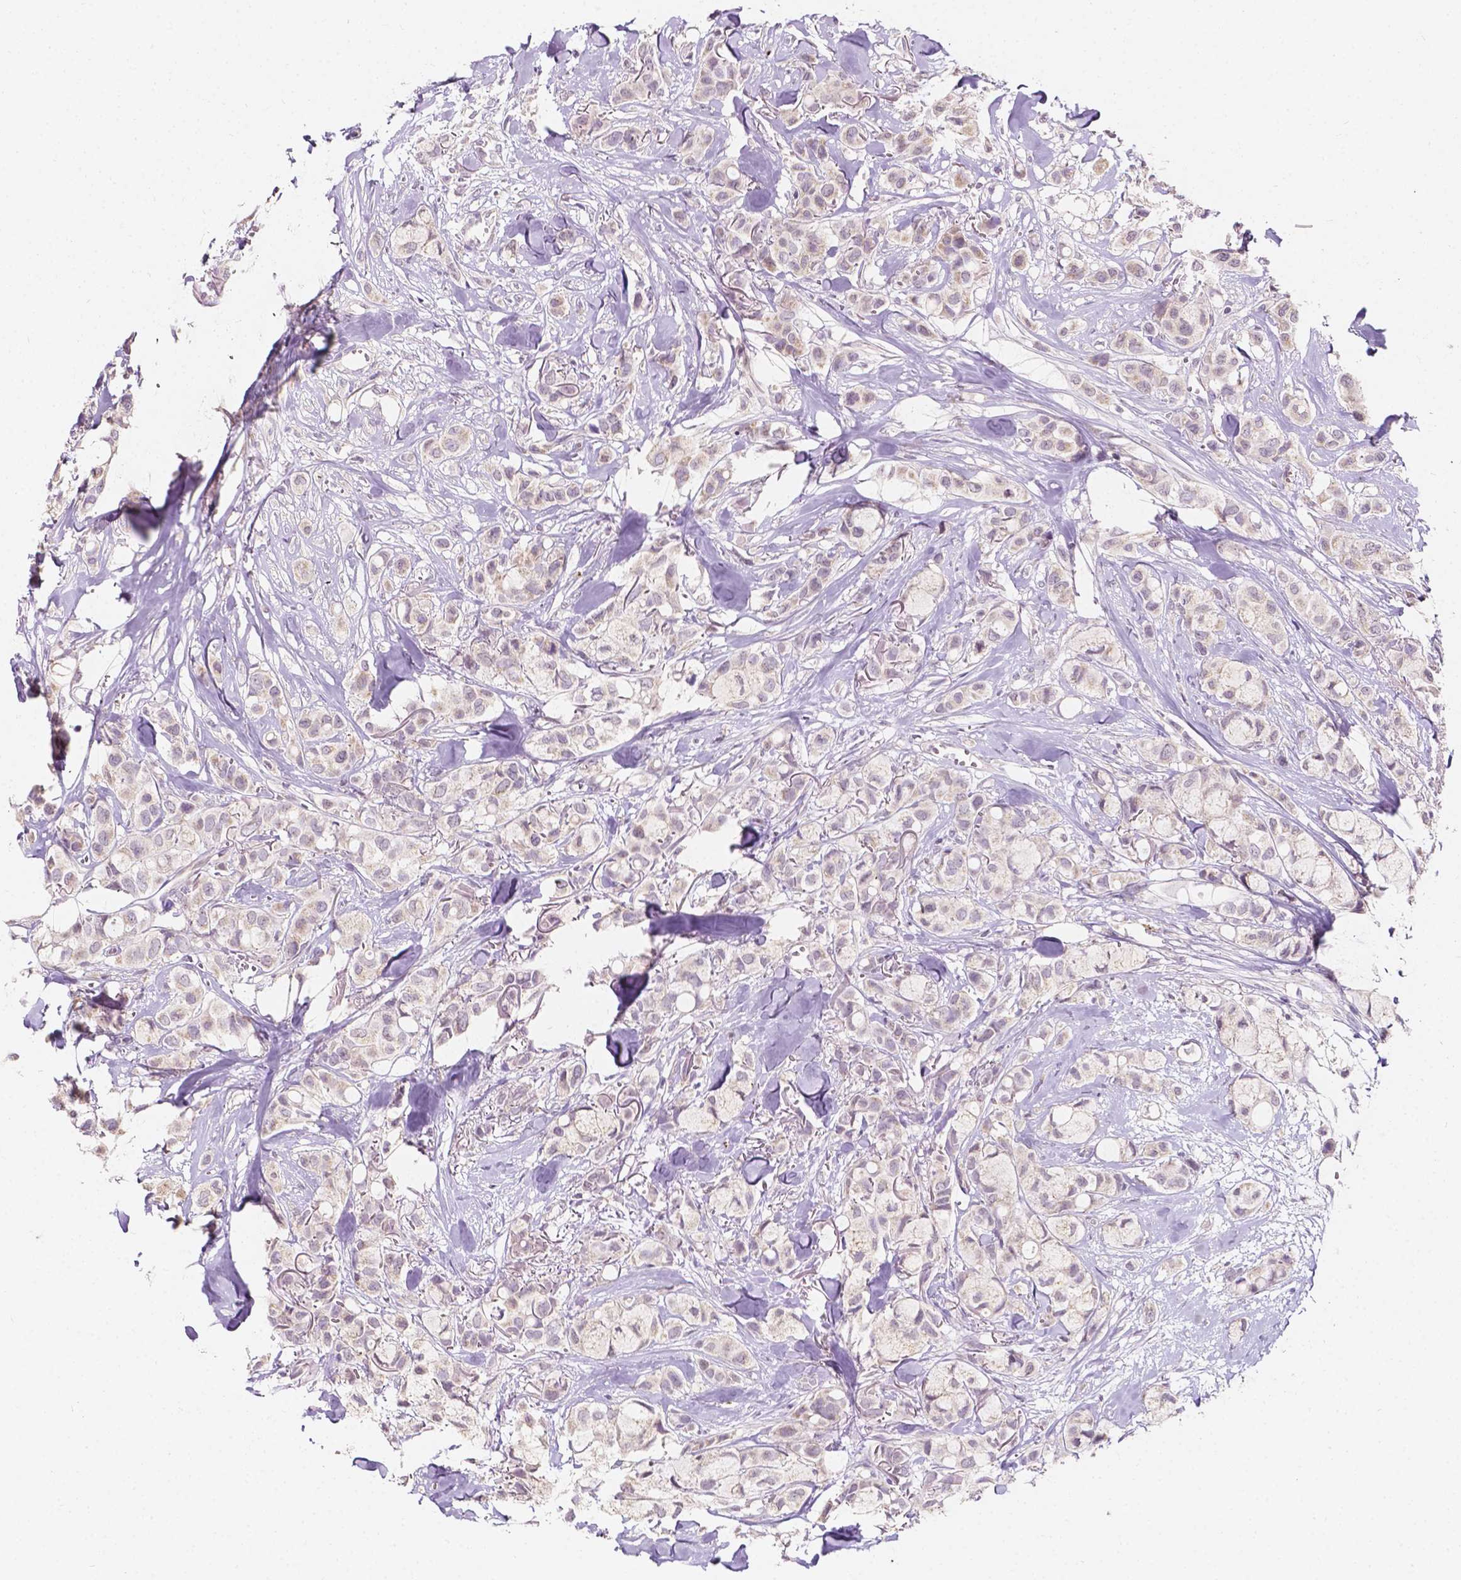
{"staining": {"intensity": "weak", "quantity": "<25%", "location": "cytoplasmic/membranous"}, "tissue": "breast cancer", "cell_type": "Tumor cells", "image_type": "cancer", "snomed": [{"axis": "morphology", "description": "Duct carcinoma"}, {"axis": "topography", "description": "Breast"}], "caption": "Breast cancer (invasive ductal carcinoma) was stained to show a protein in brown. There is no significant expression in tumor cells.", "gene": "SIRT2", "patient": {"sex": "female", "age": 85}}